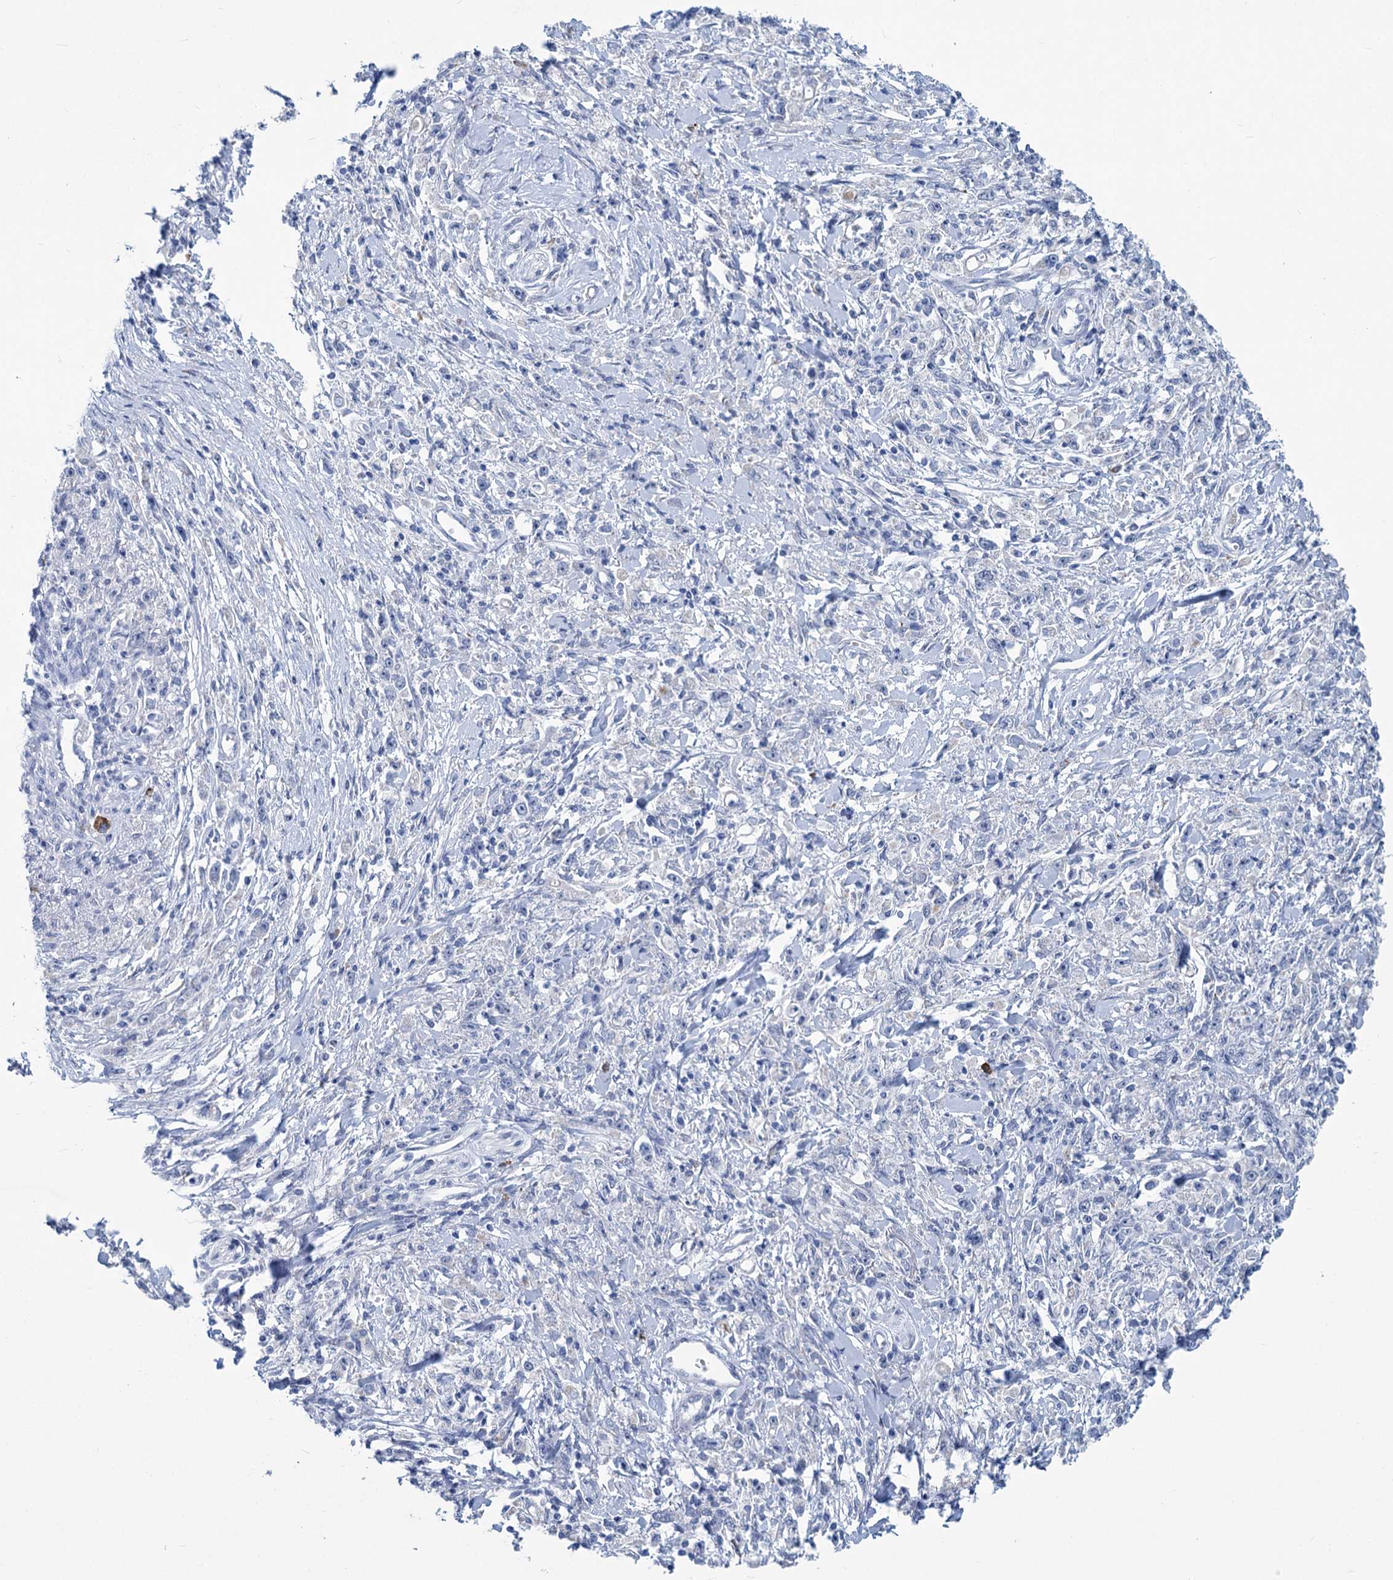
{"staining": {"intensity": "negative", "quantity": "none", "location": "none"}, "tissue": "stomach cancer", "cell_type": "Tumor cells", "image_type": "cancer", "snomed": [{"axis": "morphology", "description": "Adenocarcinoma, NOS"}, {"axis": "topography", "description": "Stomach"}], "caption": "Photomicrograph shows no protein staining in tumor cells of stomach adenocarcinoma tissue.", "gene": "NEU3", "patient": {"sex": "female", "age": 59}}